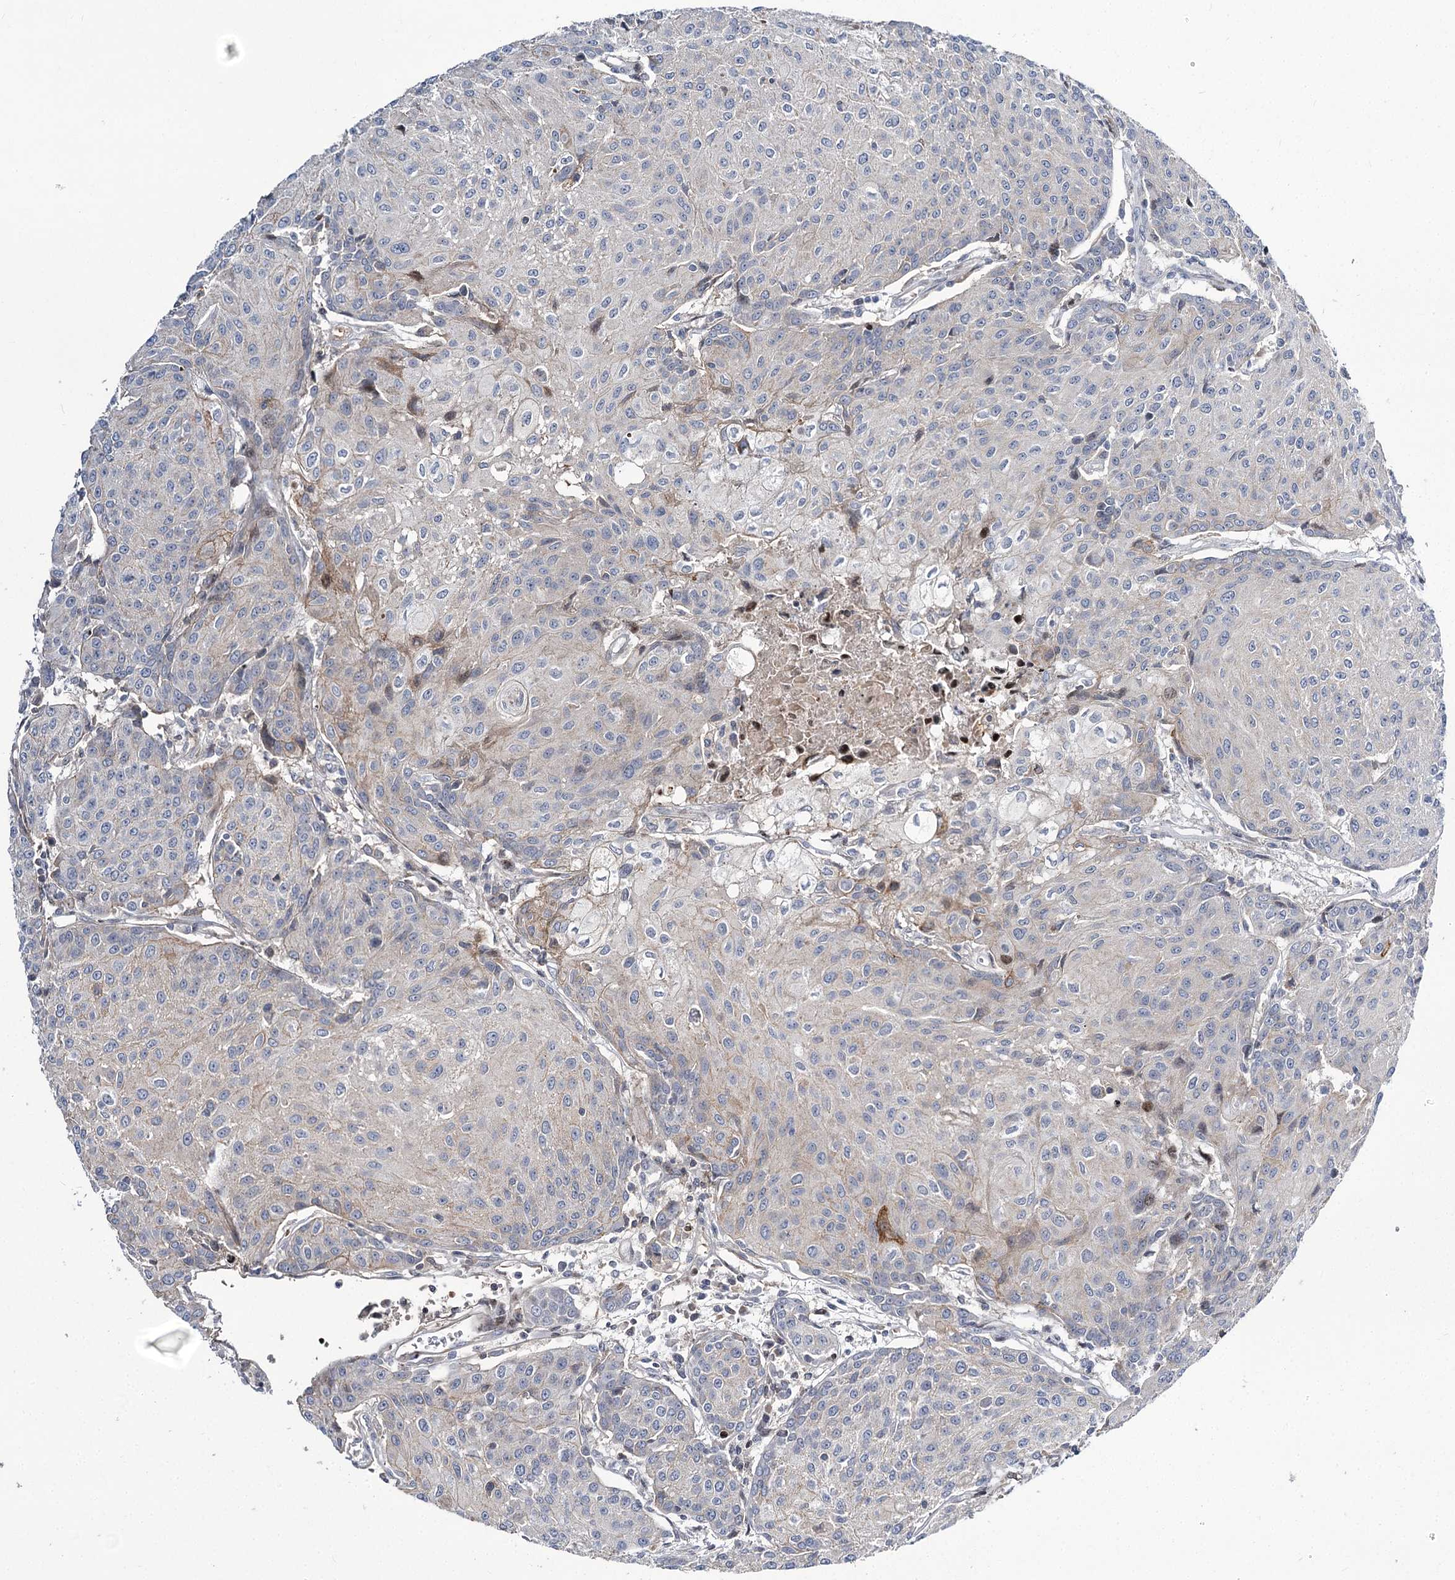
{"staining": {"intensity": "negative", "quantity": "none", "location": "none"}, "tissue": "urothelial cancer", "cell_type": "Tumor cells", "image_type": "cancer", "snomed": [{"axis": "morphology", "description": "Urothelial carcinoma, High grade"}, {"axis": "topography", "description": "Urinary bladder"}], "caption": "A micrograph of human high-grade urothelial carcinoma is negative for staining in tumor cells. (Brightfield microscopy of DAB (3,3'-diaminobenzidine) immunohistochemistry at high magnification).", "gene": "ITFG2", "patient": {"sex": "female", "age": 85}}